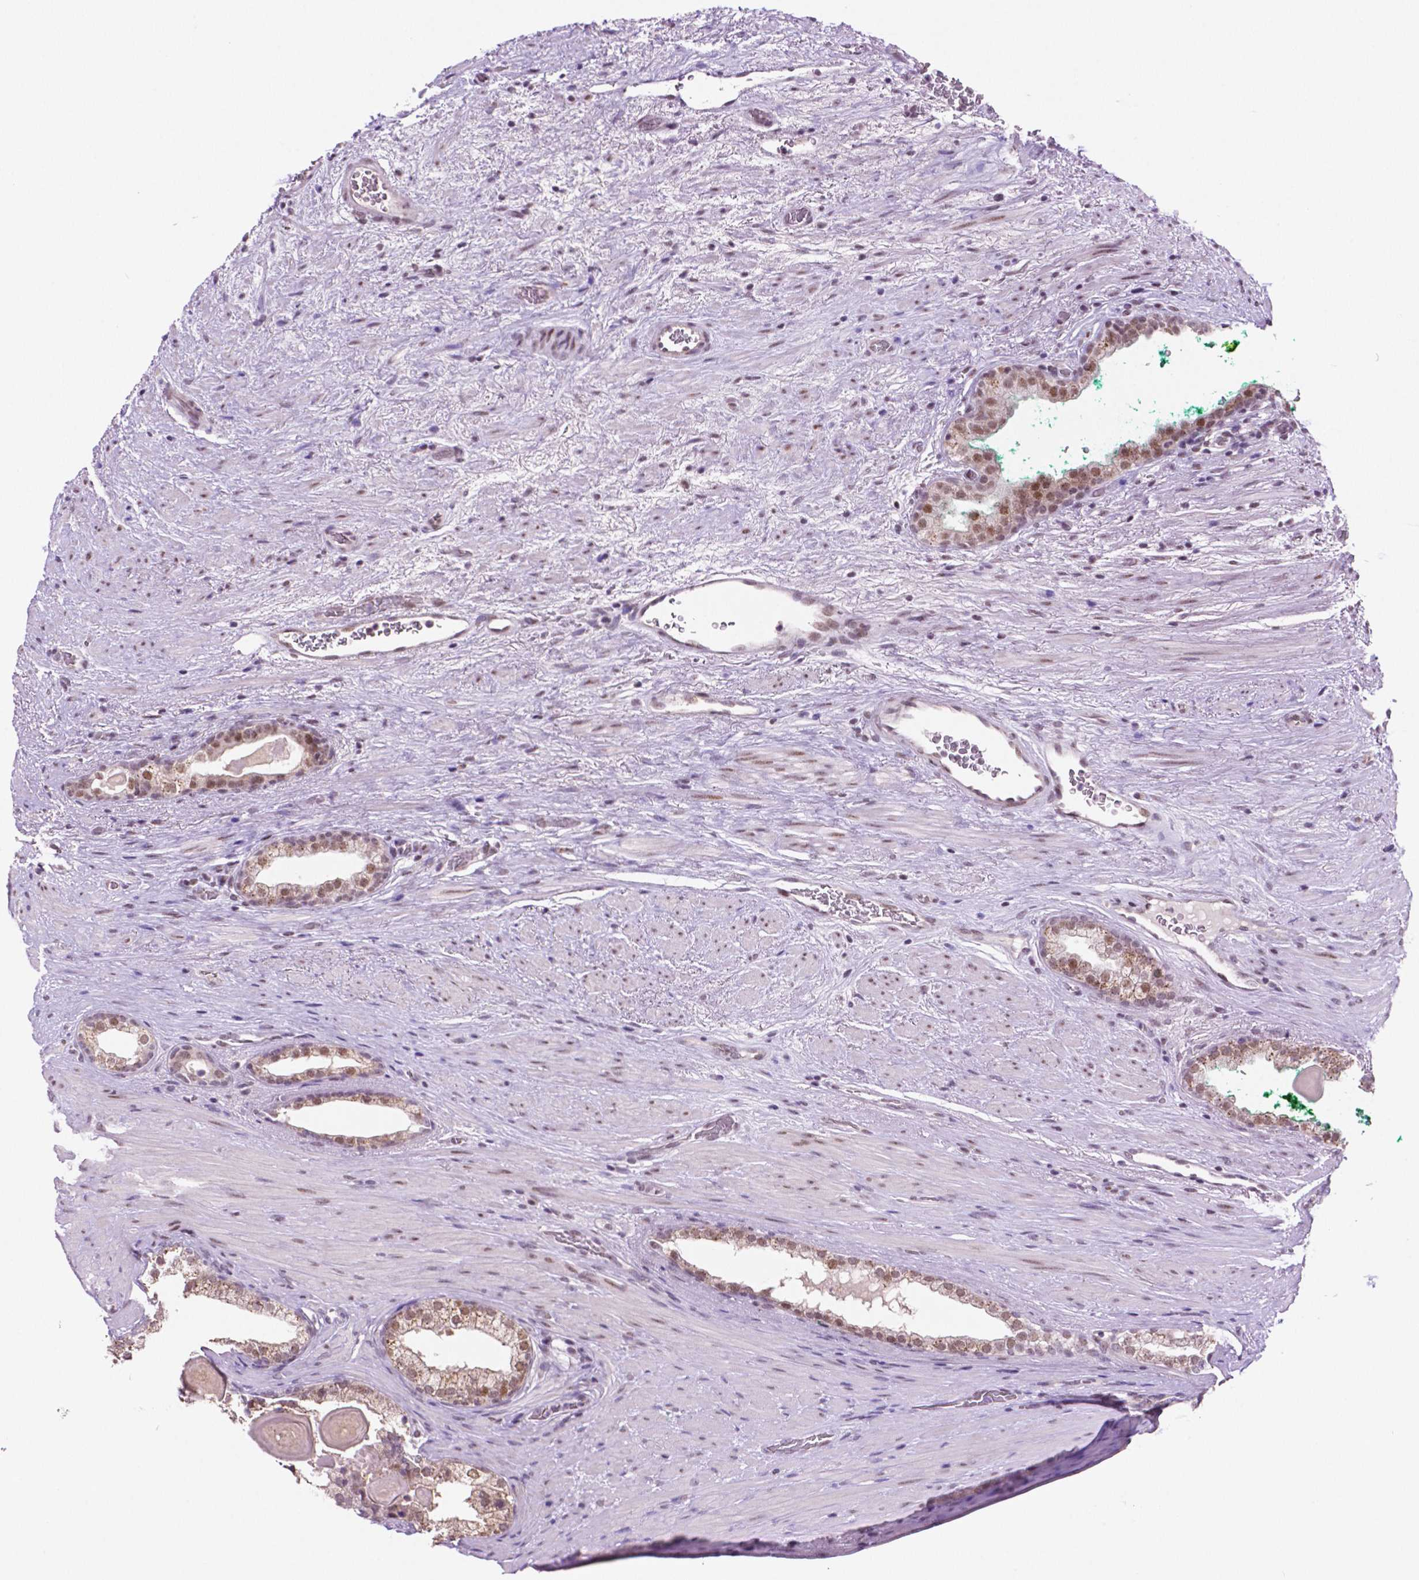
{"staining": {"intensity": "moderate", "quantity": ">75%", "location": "nuclear"}, "tissue": "prostate cancer", "cell_type": "Tumor cells", "image_type": "cancer", "snomed": [{"axis": "morphology", "description": "Adenocarcinoma, High grade"}, {"axis": "topography", "description": "Prostate"}], "caption": "IHC (DAB) staining of prostate adenocarcinoma (high-grade) reveals moderate nuclear protein positivity in about >75% of tumor cells.", "gene": "NCOR1", "patient": {"sex": "male", "age": 65}}